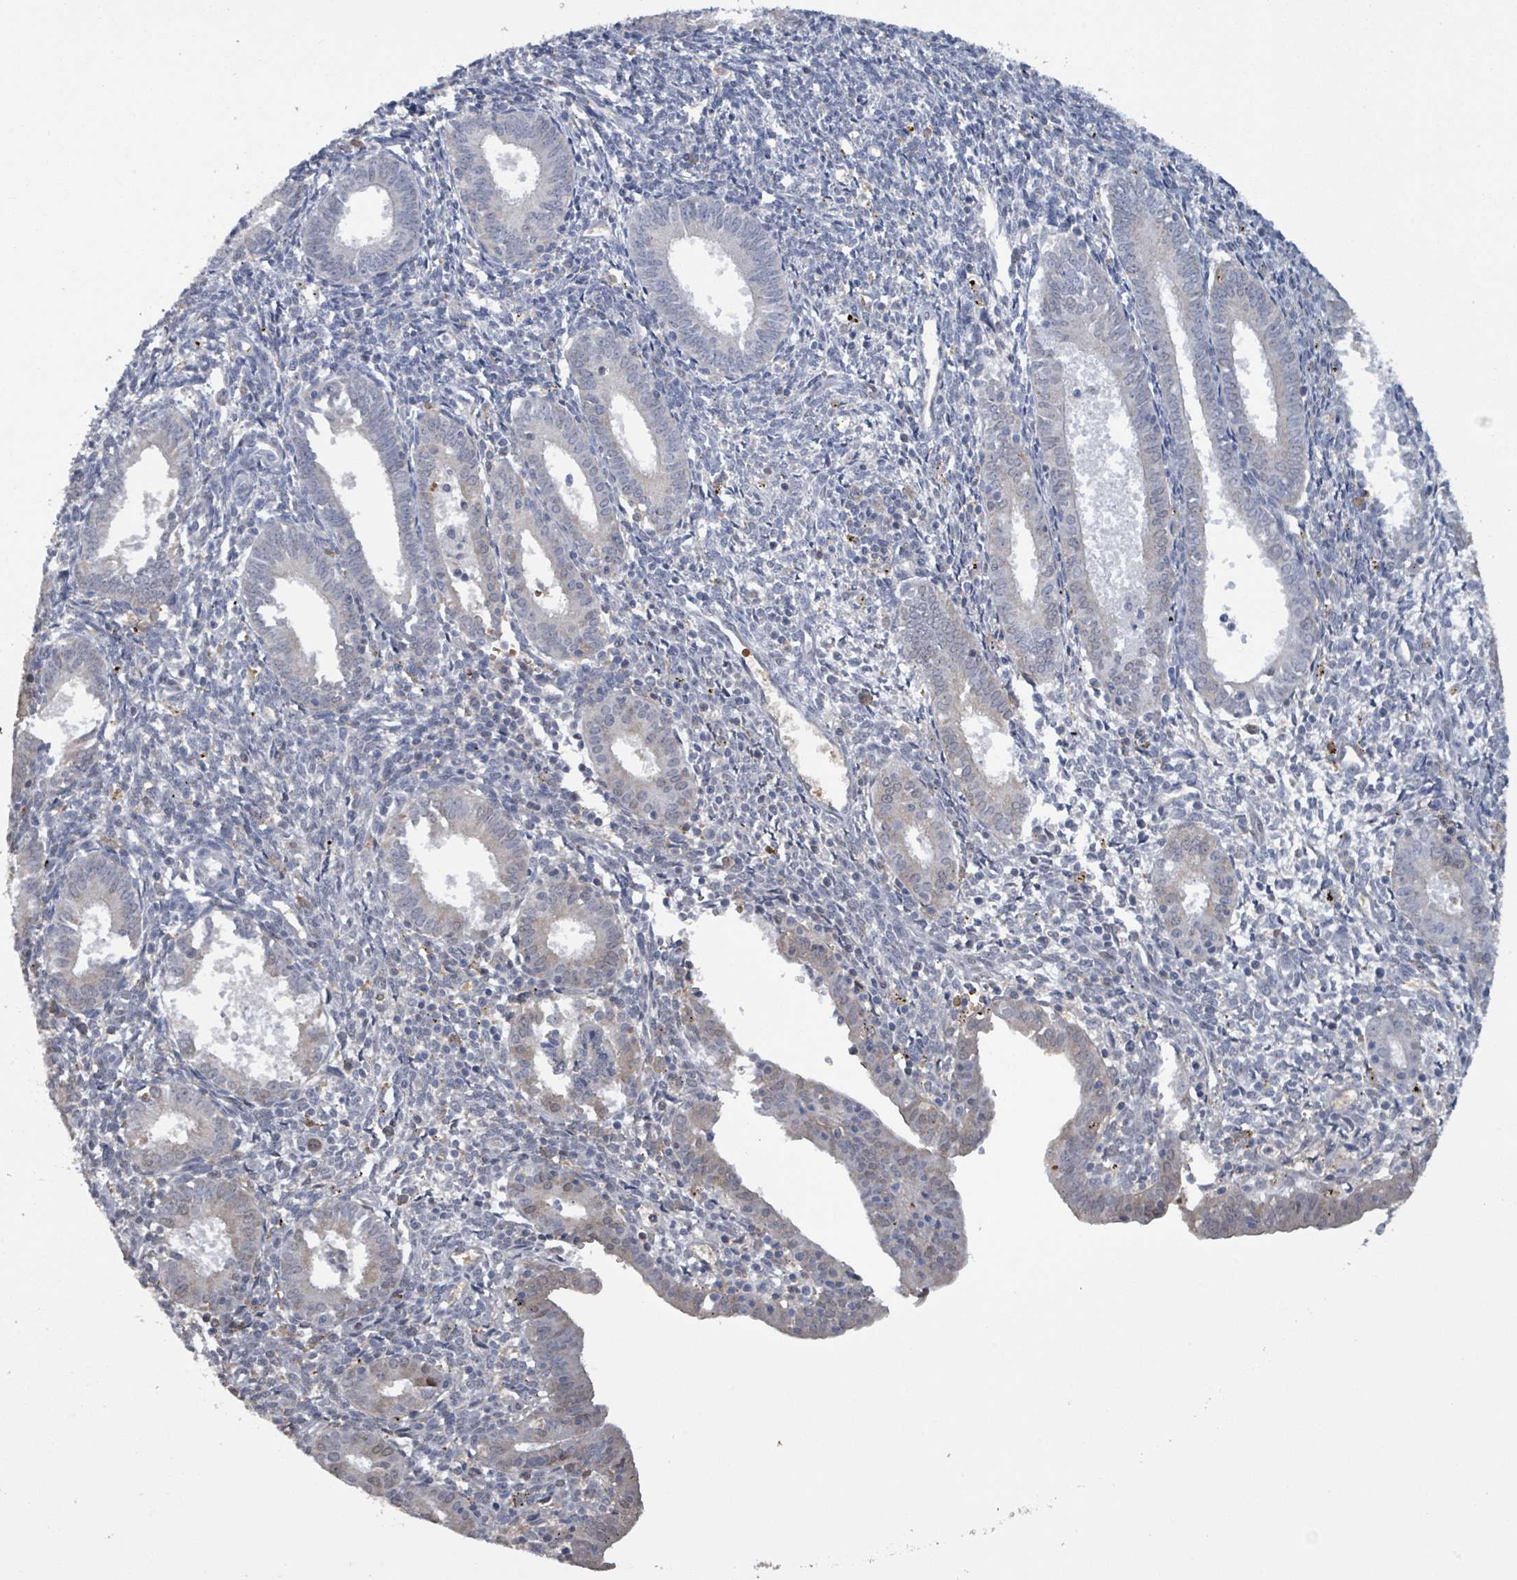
{"staining": {"intensity": "negative", "quantity": "none", "location": "none"}, "tissue": "endometrium", "cell_type": "Cells in endometrial stroma", "image_type": "normal", "snomed": [{"axis": "morphology", "description": "Normal tissue, NOS"}, {"axis": "topography", "description": "Endometrium"}], "caption": "Immunohistochemical staining of normal human endometrium exhibits no significant expression in cells in endometrial stroma.", "gene": "SEBOX", "patient": {"sex": "female", "age": 41}}